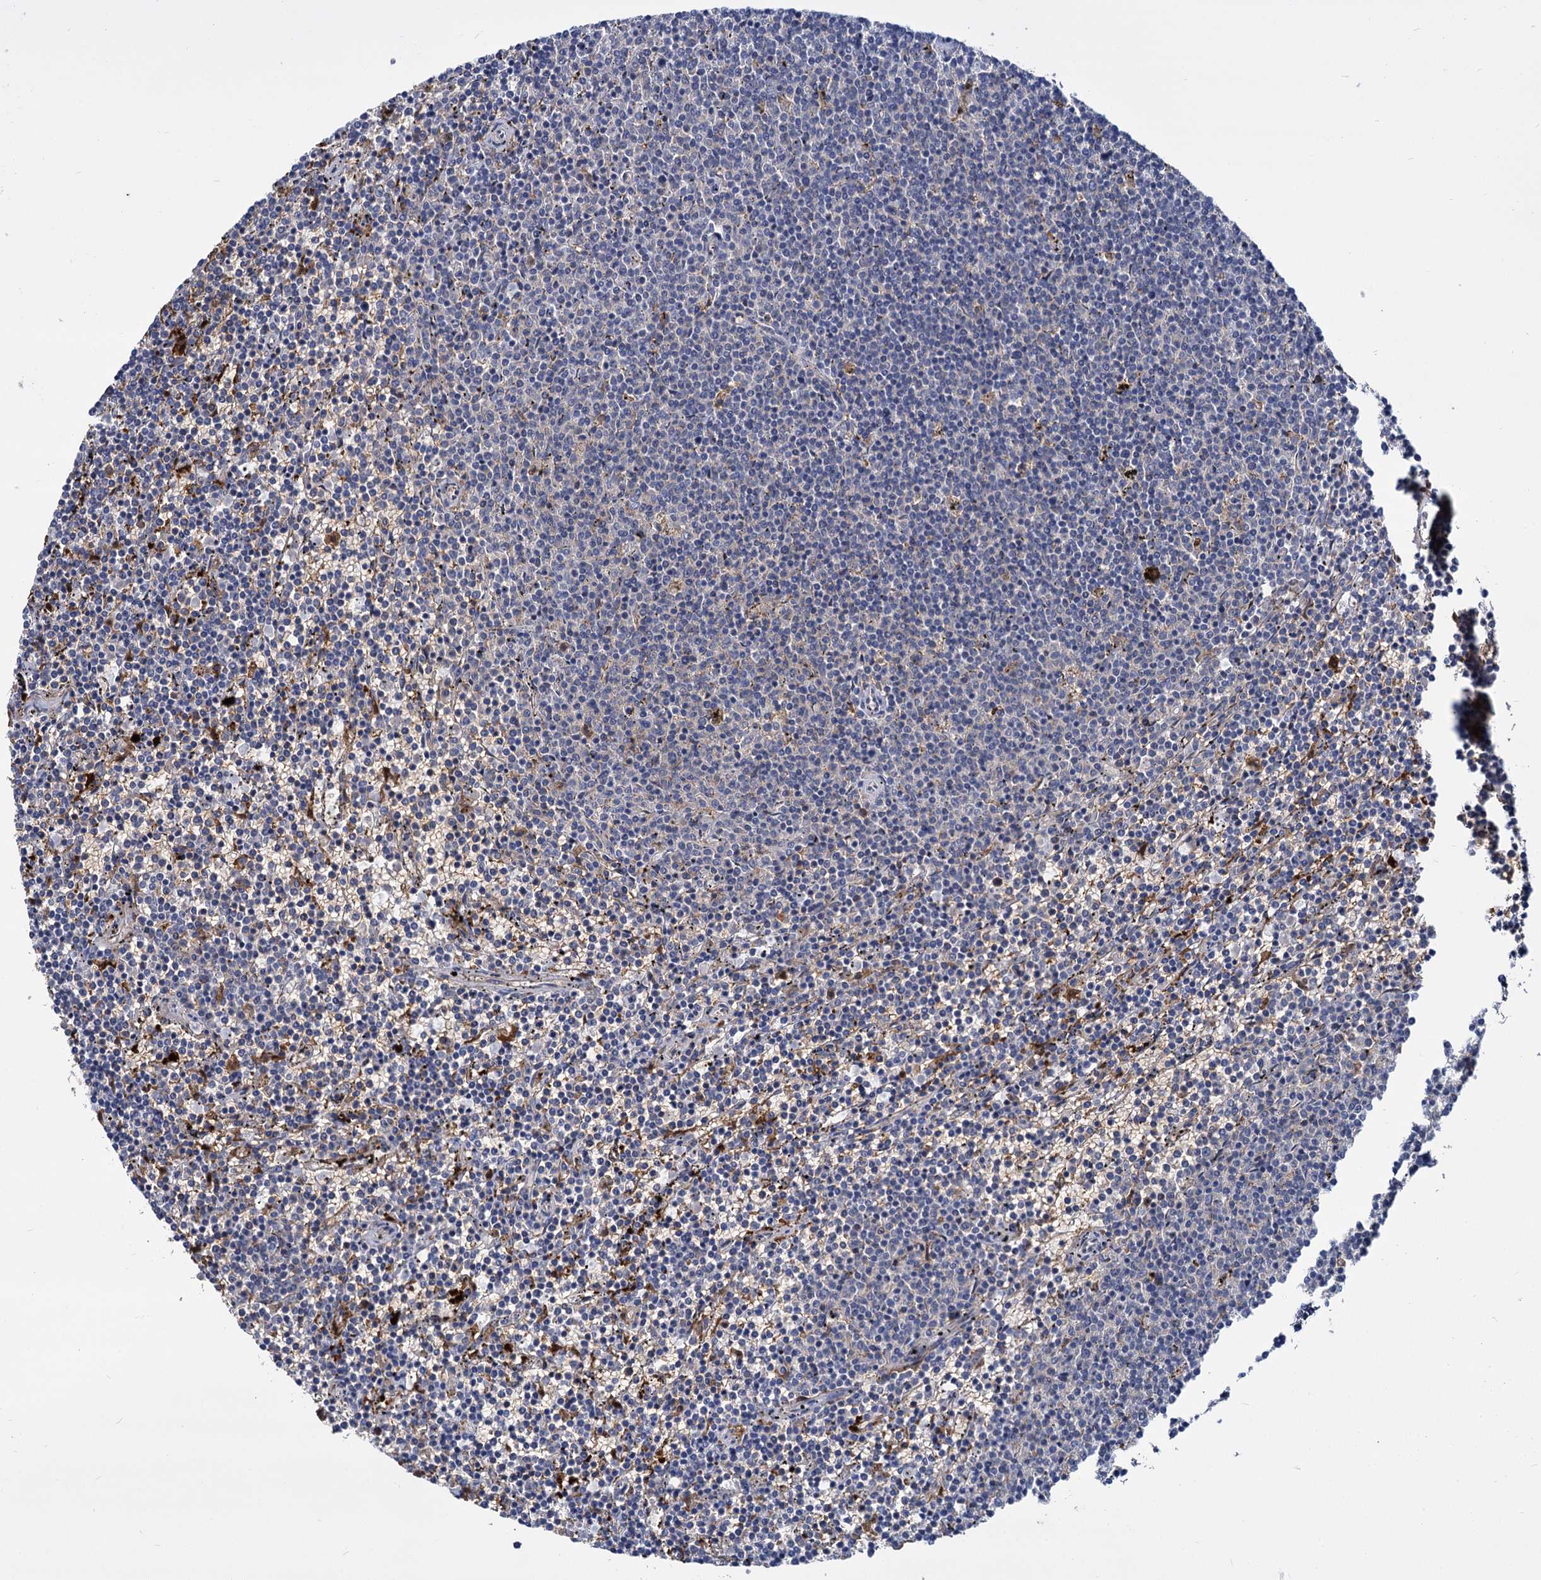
{"staining": {"intensity": "negative", "quantity": "none", "location": "none"}, "tissue": "lymphoma", "cell_type": "Tumor cells", "image_type": "cancer", "snomed": [{"axis": "morphology", "description": "Malignant lymphoma, non-Hodgkin's type, Low grade"}, {"axis": "topography", "description": "Spleen"}], "caption": "Immunohistochemistry of lymphoma demonstrates no staining in tumor cells.", "gene": "GCLC", "patient": {"sex": "female", "age": 50}}